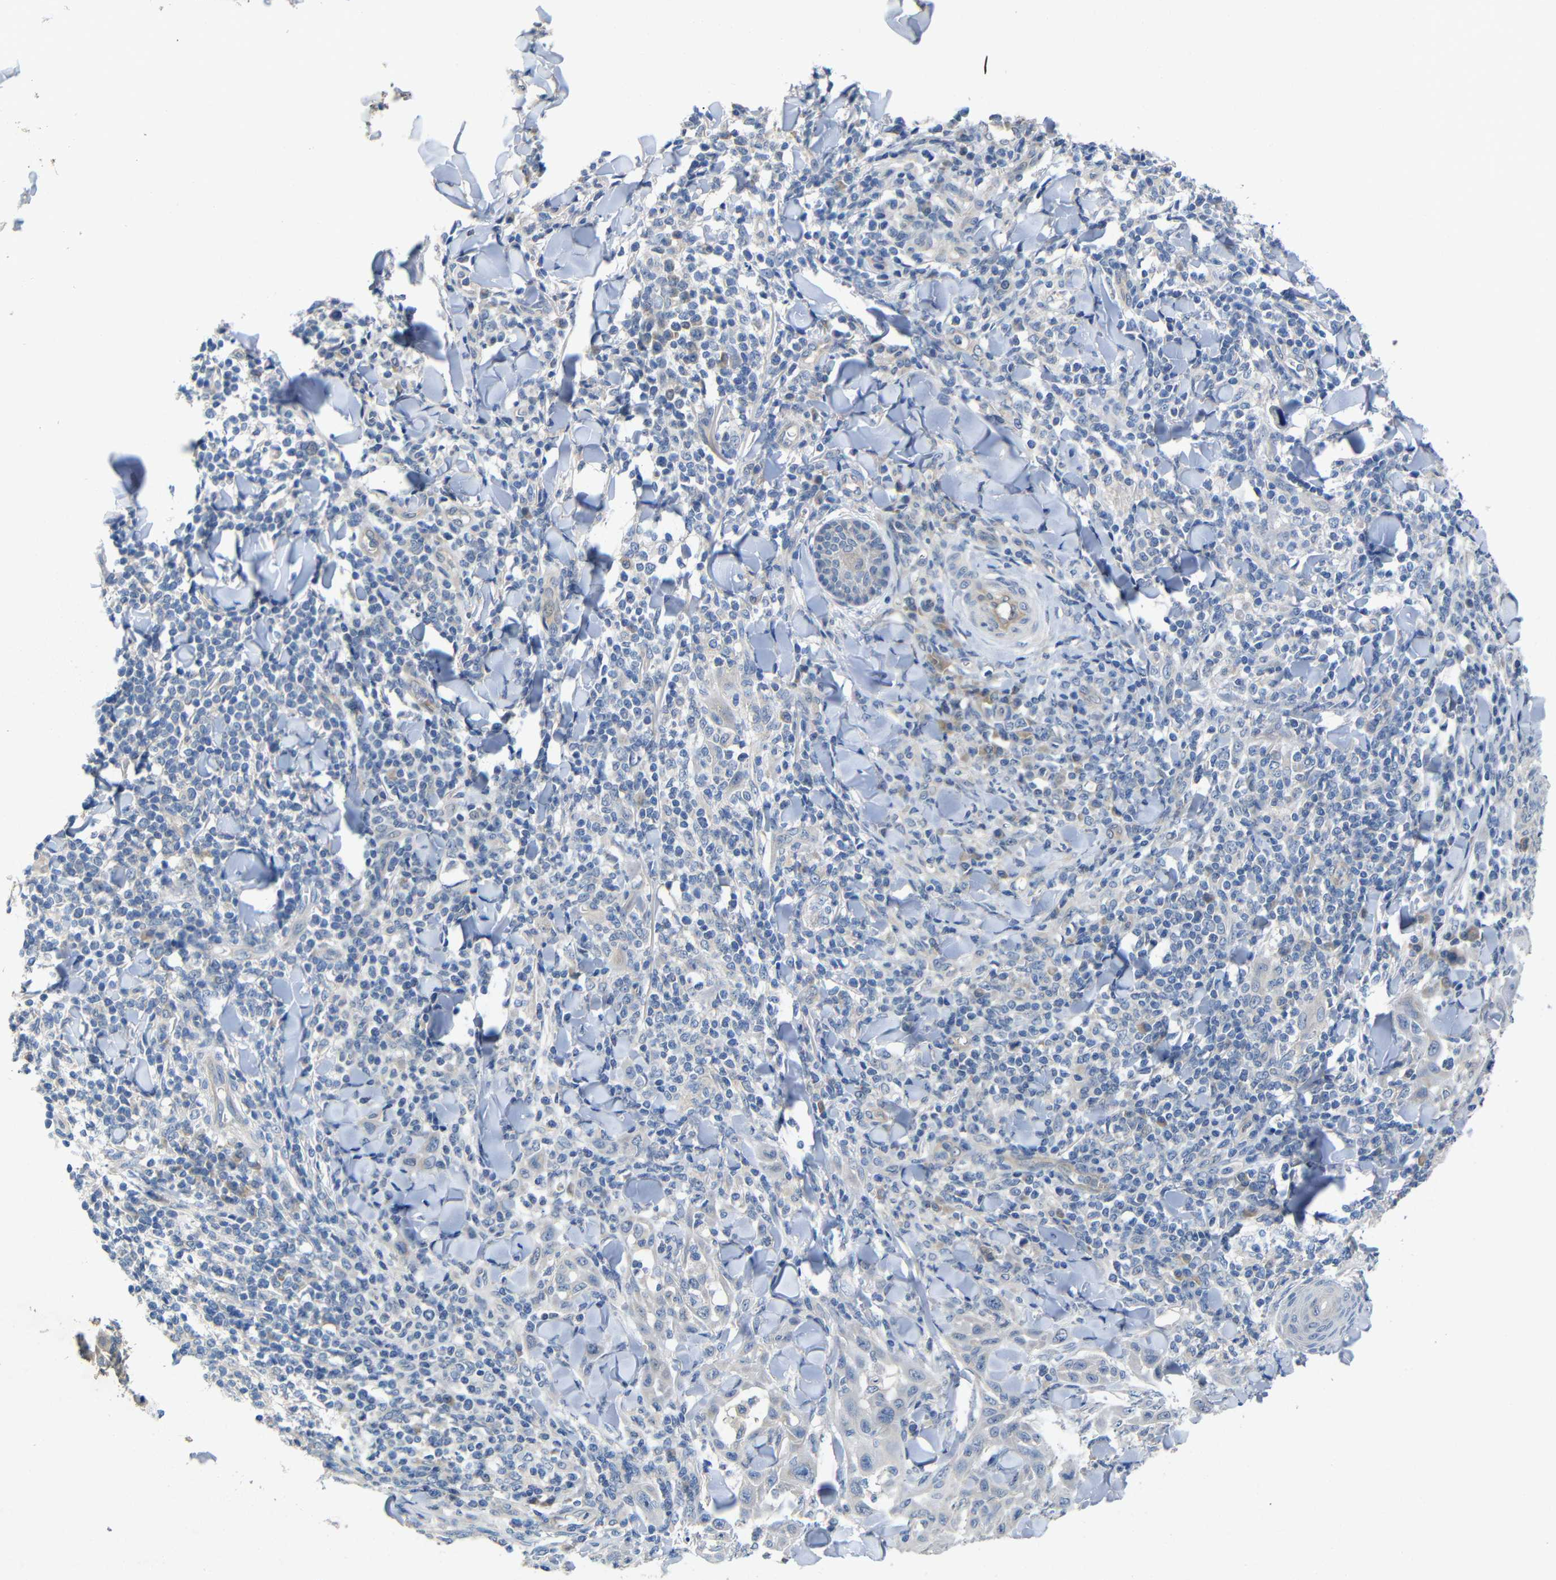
{"staining": {"intensity": "weak", "quantity": ">75%", "location": "cytoplasmic/membranous"}, "tissue": "skin cancer", "cell_type": "Tumor cells", "image_type": "cancer", "snomed": [{"axis": "morphology", "description": "Squamous cell carcinoma, NOS"}, {"axis": "topography", "description": "Skin"}], "caption": "Skin cancer (squamous cell carcinoma) was stained to show a protein in brown. There is low levels of weak cytoplasmic/membranous positivity in about >75% of tumor cells. (Brightfield microscopy of DAB IHC at high magnification).", "gene": "TBC1D32", "patient": {"sex": "male", "age": 24}}